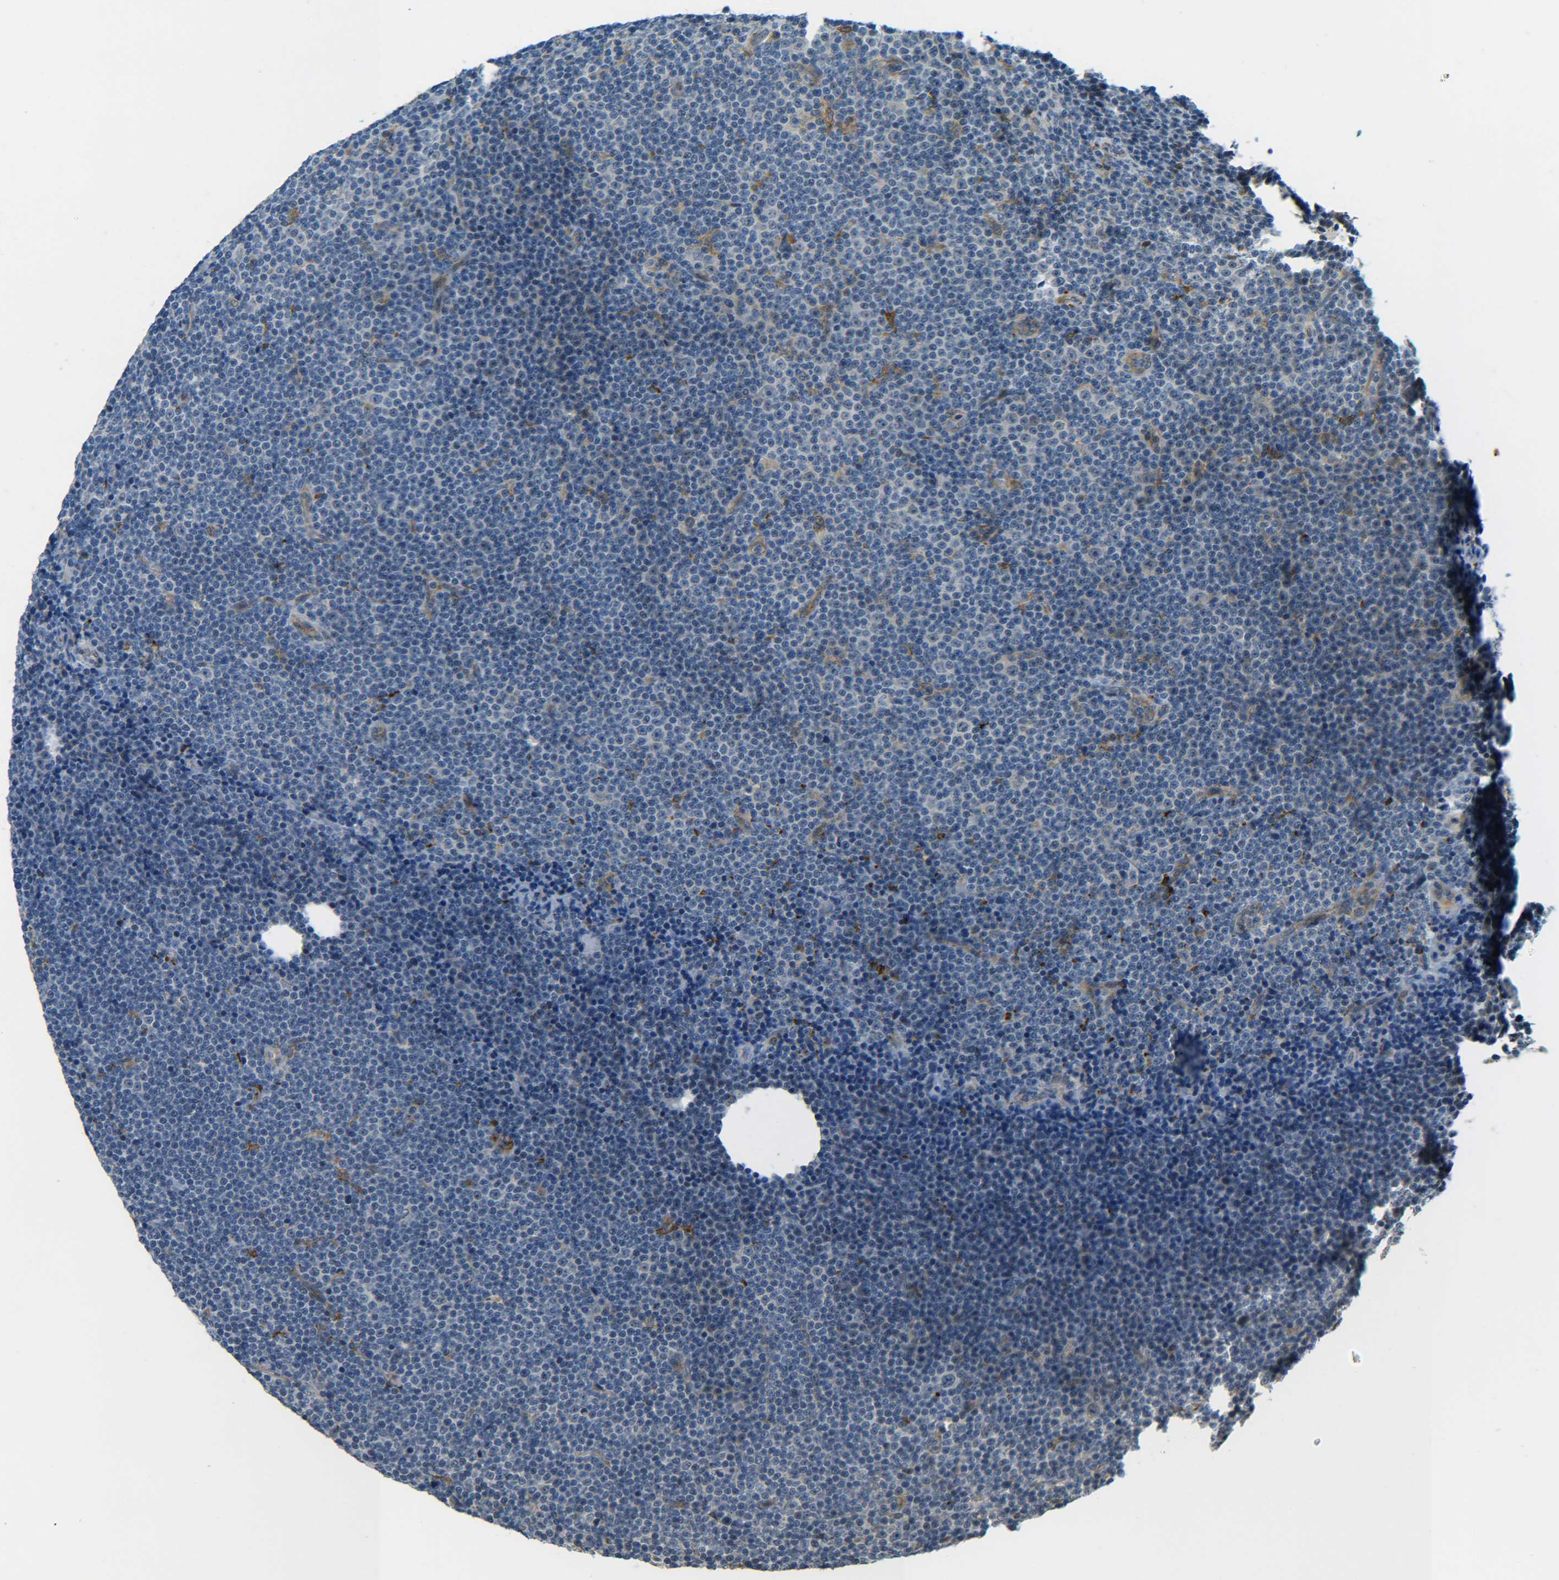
{"staining": {"intensity": "negative", "quantity": "none", "location": "none"}, "tissue": "lymphoma", "cell_type": "Tumor cells", "image_type": "cancer", "snomed": [{"axis": "morphology", "description": "Malignant lymphoma, non-Hodgkin's type, Low grade"}, {"axis": "topography", "description": "Lymph node"}], "caption": "Immunohistochemical staining of human lymphoma reveals no significant expression in tumor cells.", "gene": "DAB2", "patient": {"sex": "female", "age": 67}}